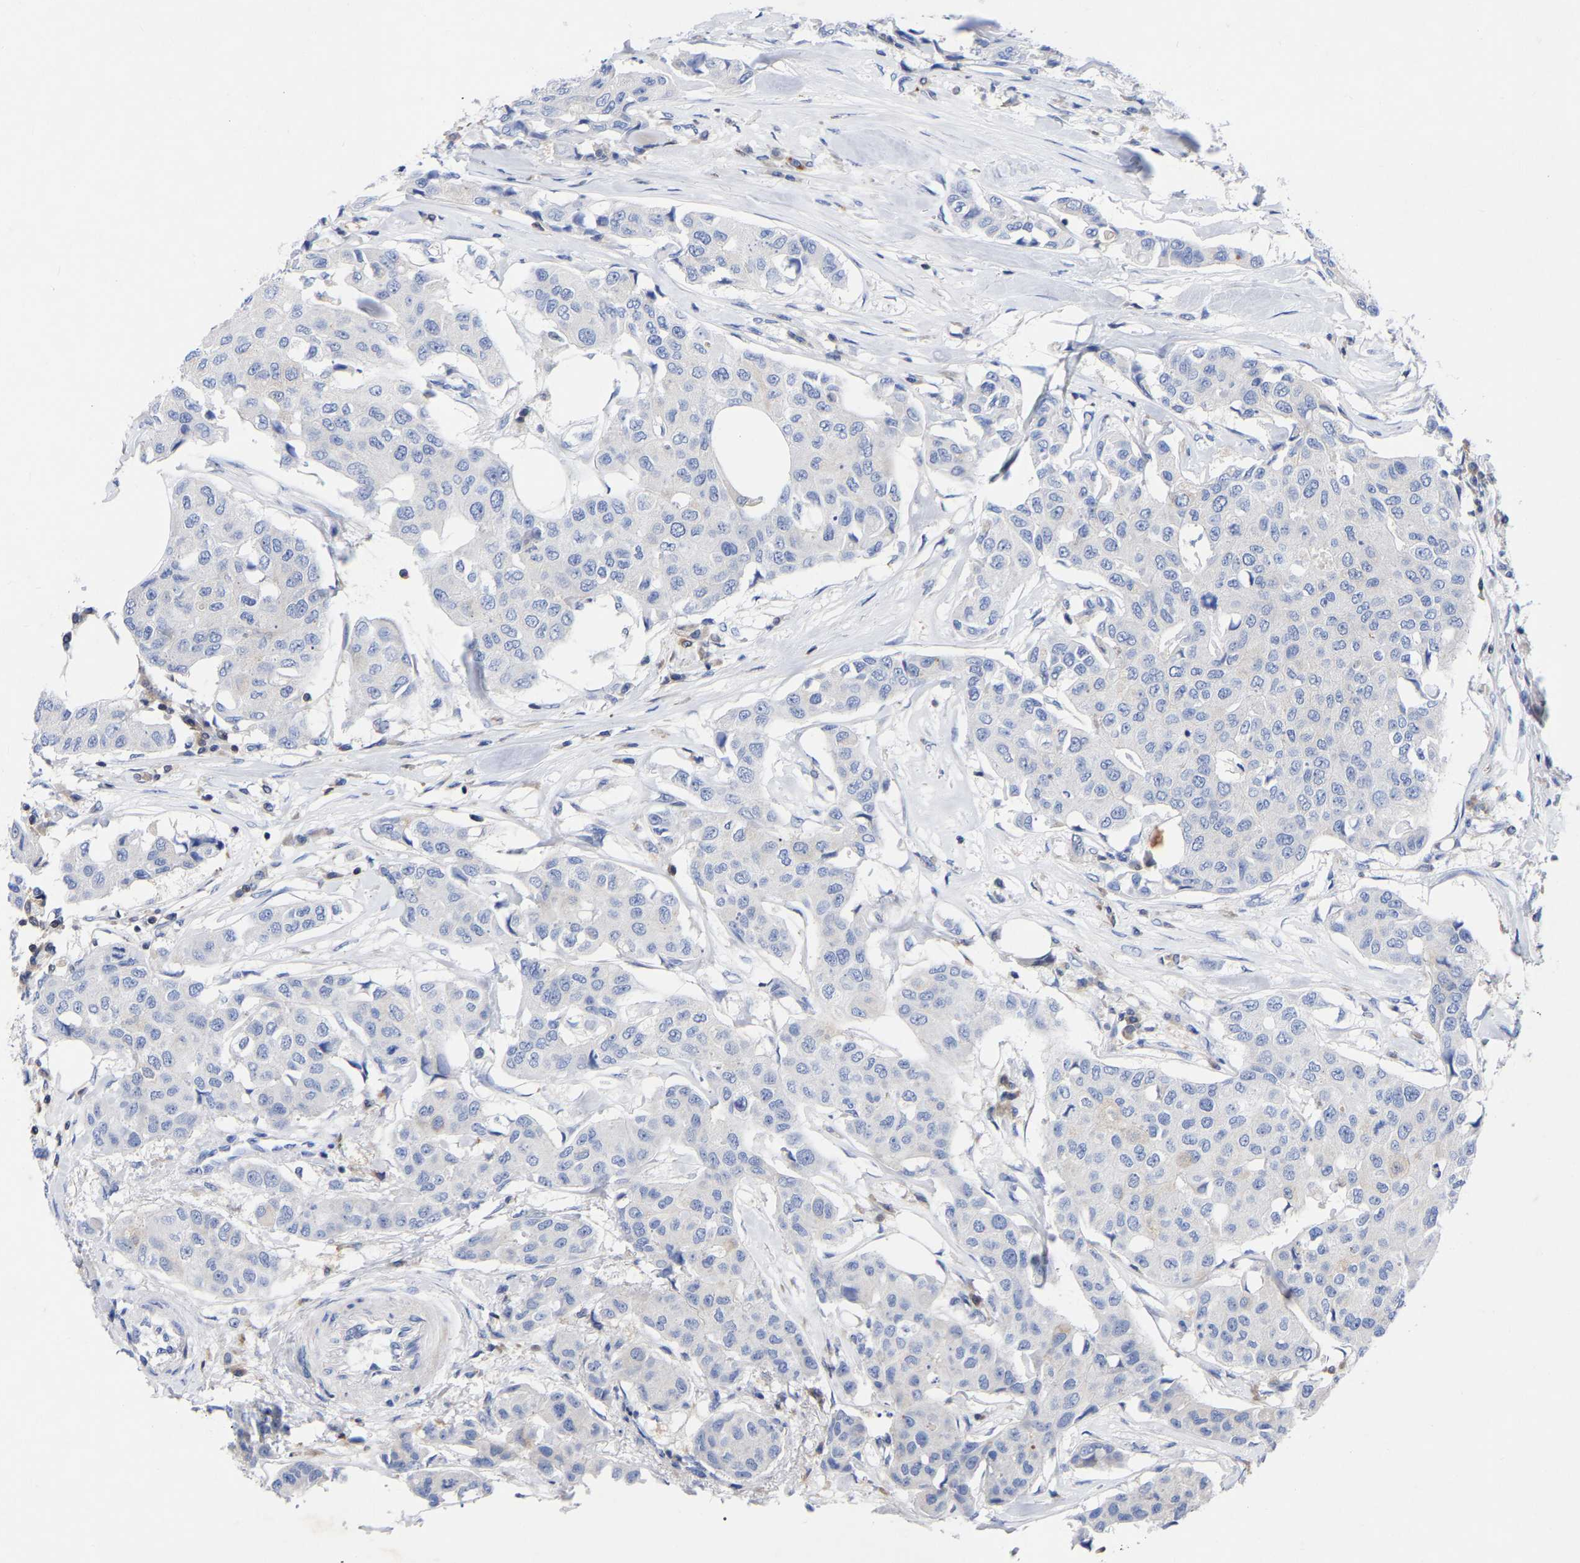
{"staining": {"intensity": "negative", "quantity": "none", "location": "none"}, "tissue": "breast cancer", "cell_type": "Tumor cells", "image_type": "cancer", "snomed": [{"axis": "morphology", "description": "Duct carcinoma"}, {"axis": "topography", "description": "Breast"}], "caption": "DAB (3,3'-diaminobenzidine) immunohistochemical staining of intraductal carcinoma (breast) reveals no significant expression in tumor cells. (Brightfield microscopy of DAB (3,3'-diaminobenzidine) immunohistochemistry (IHC) at high magnification).", "gene": "PTPN7", "patient": {"sex": "female", "age": 80}}